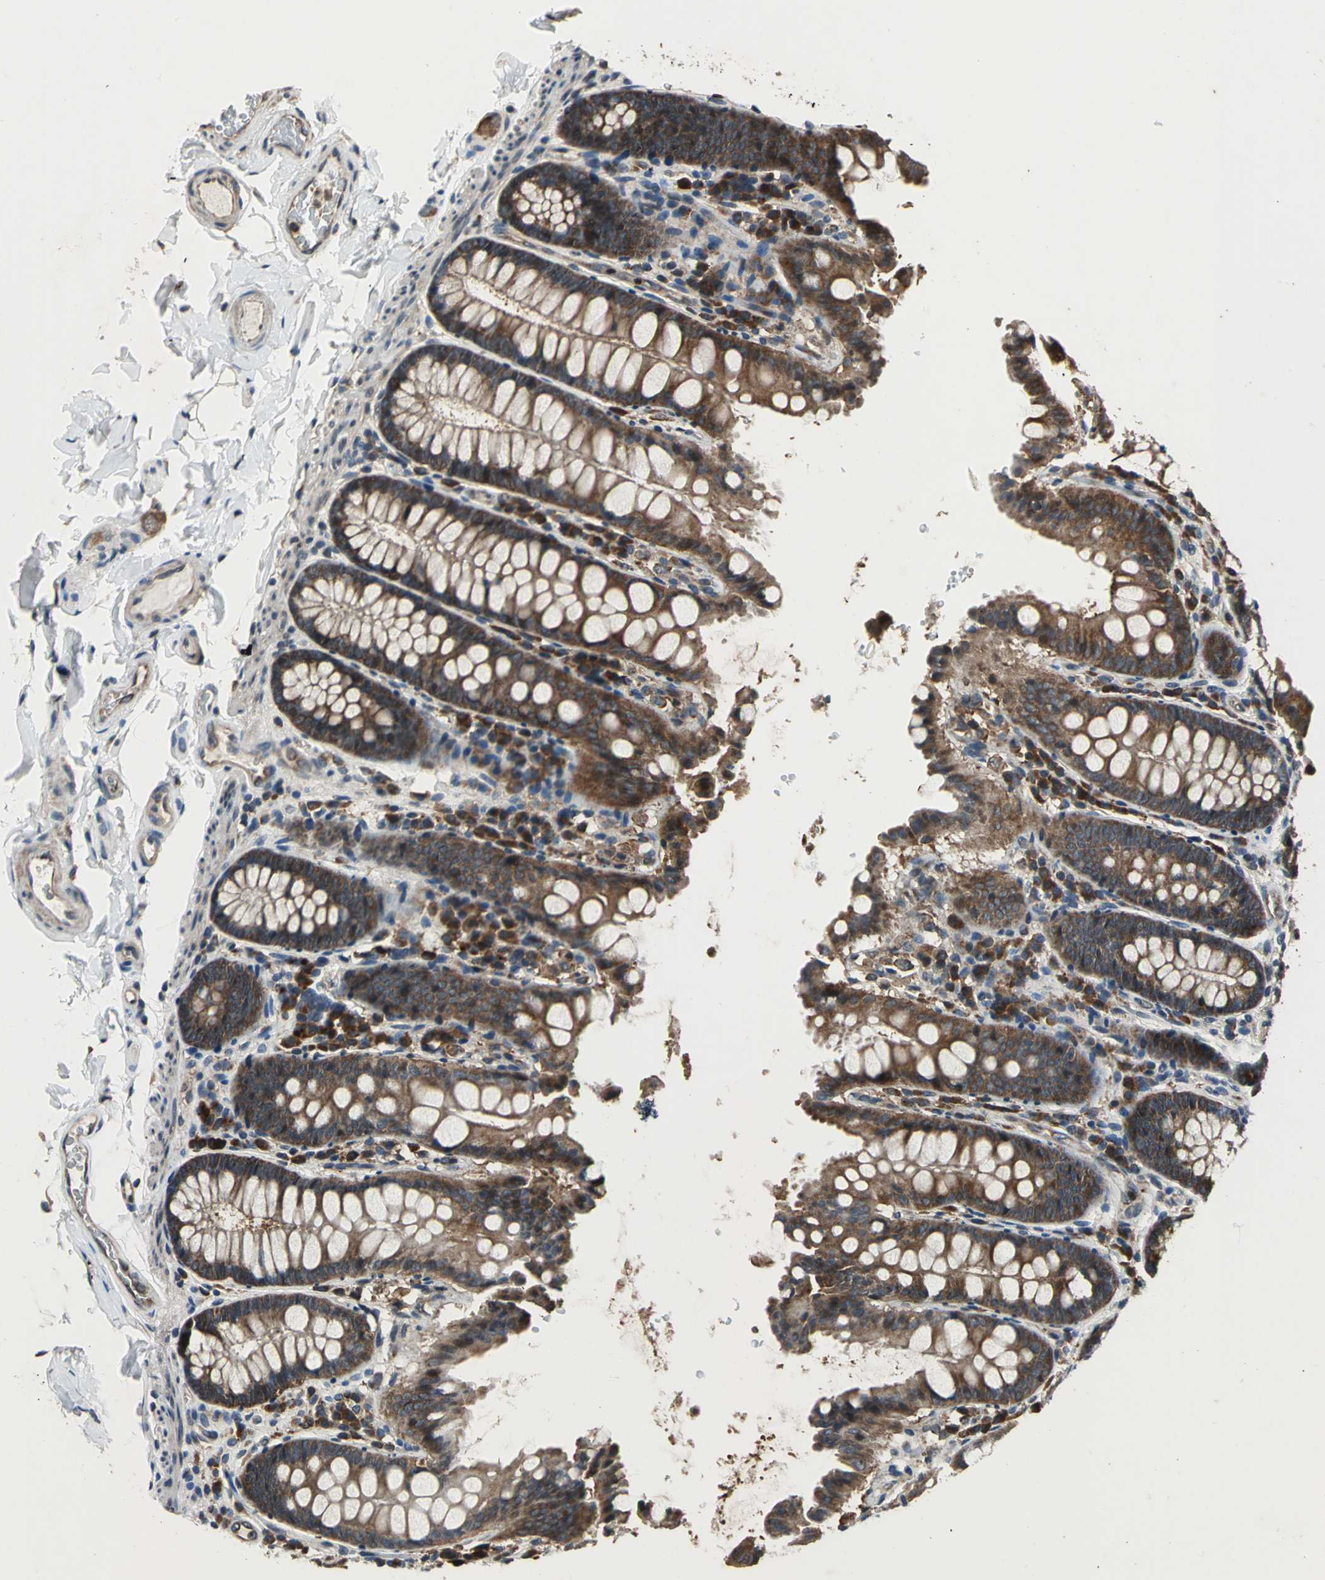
{"staining": {"intensity": "weak", "quantity": ">75%", "location": "cytoplasmic/membranous"}, "tissue": "colon", "cell_type": "Endothelial cells", "image_type": "normal", "snomed": [{"axis": "morphology", "description": "Normal tissue, NOS"}, {"axis": "topography", "description": "Colon"}], "caption": "Human colon stained for a protein (brown) demonstrates weak cytoplasmic/membranous positive staining in approximately >75% of endothelial cells.", "gene": "EIF2B2", "patient": {"sex": "female", "age": 61}}